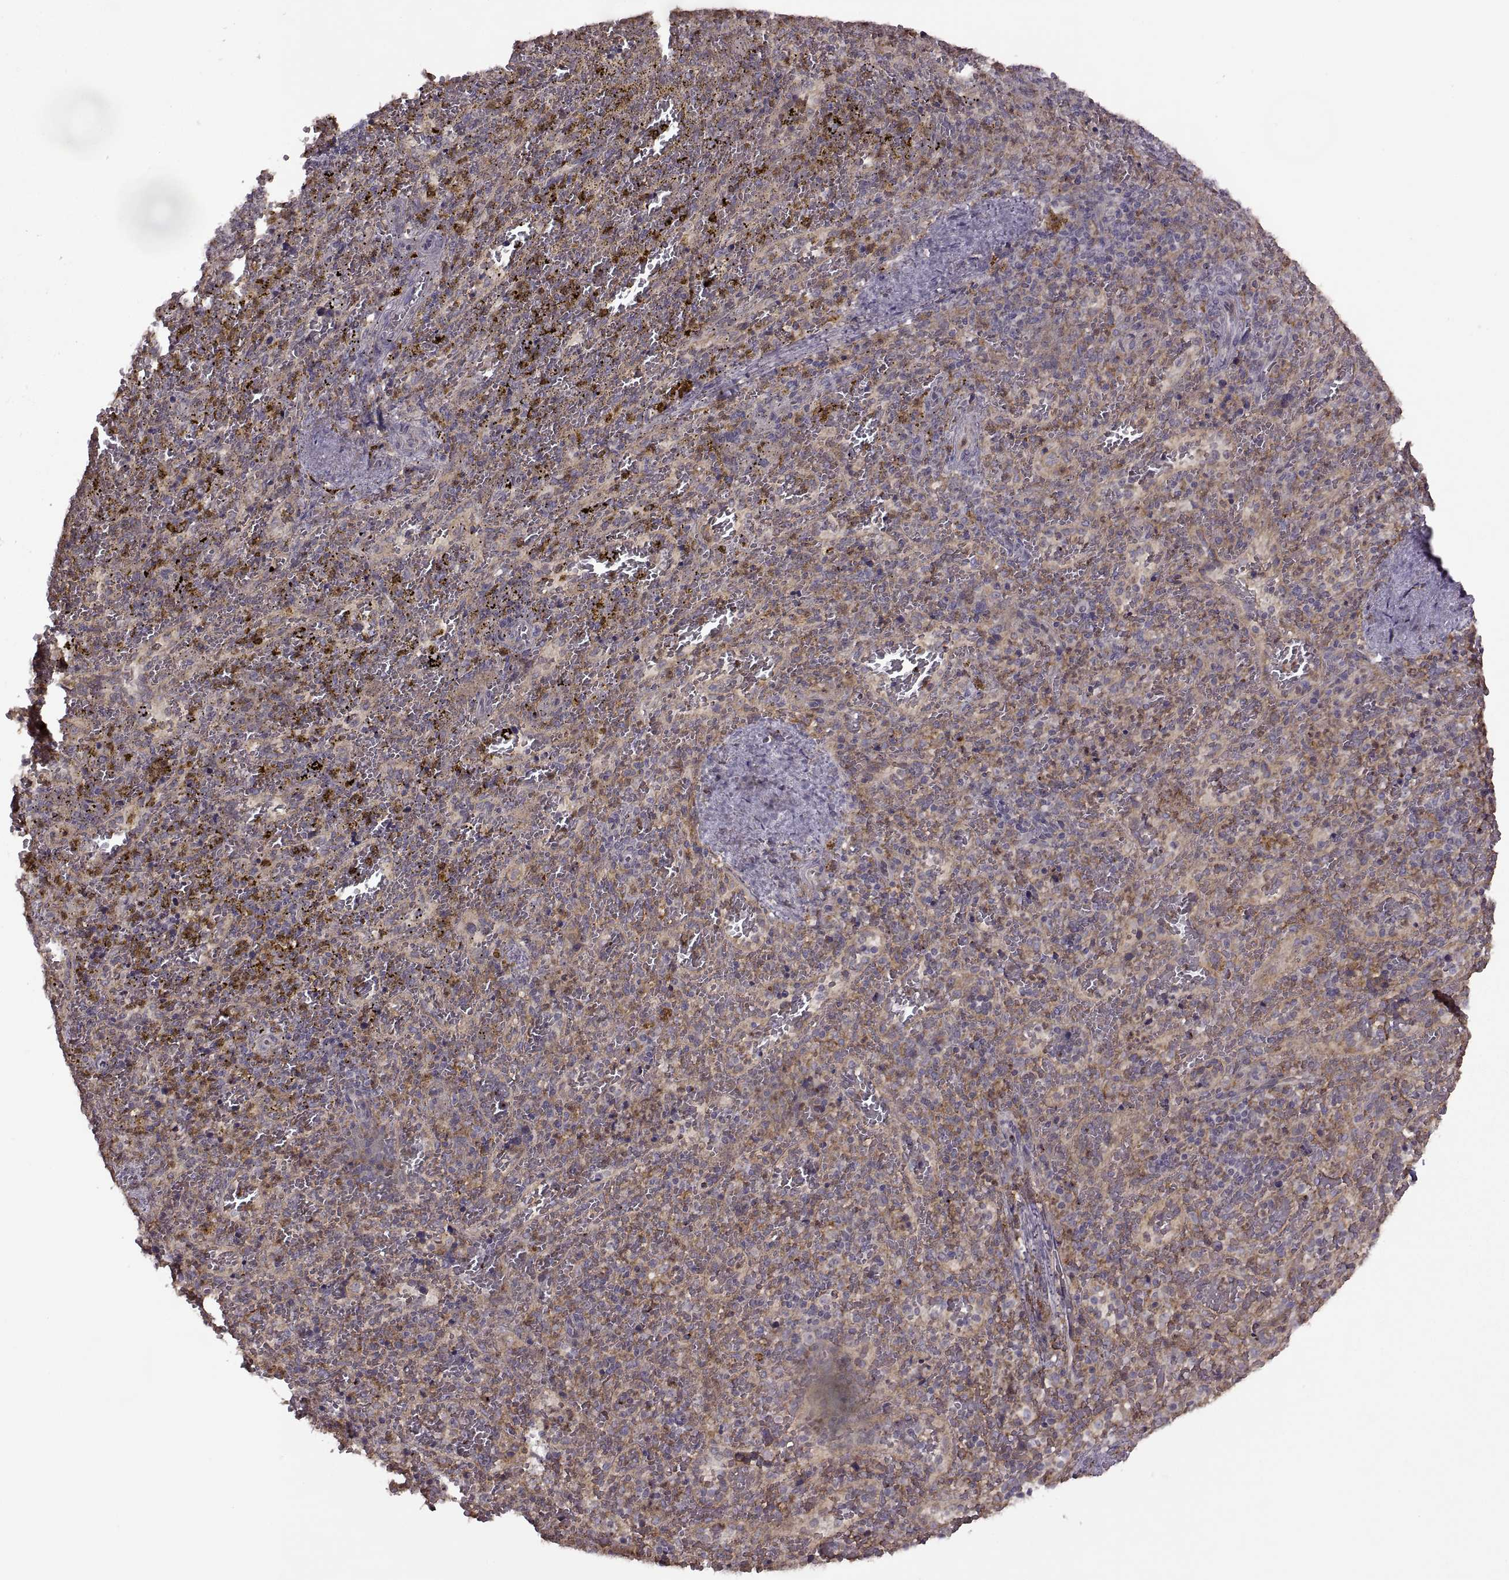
{"staining": {"intensity": "moderate", "quantity": "<25%", "location": "cytoplasmic/membranous"}, "tissue": "spleen", "cell_type": "Cells in red pulp", "image_type": "normal", "snomed": [{"axis": "morphology", "description": "Normal tissue, NOS"}, {"axis": "topography", "description": "Spleen"}], "caption": "Moderate cytoplasmic/membranous staining for a protein is seen in about <25% of cells in red pulp of normal spleen using immunohistochemistry (IHC).", "gene": "PIERCE1", "patient": {"sex": "female", "age": 50}}